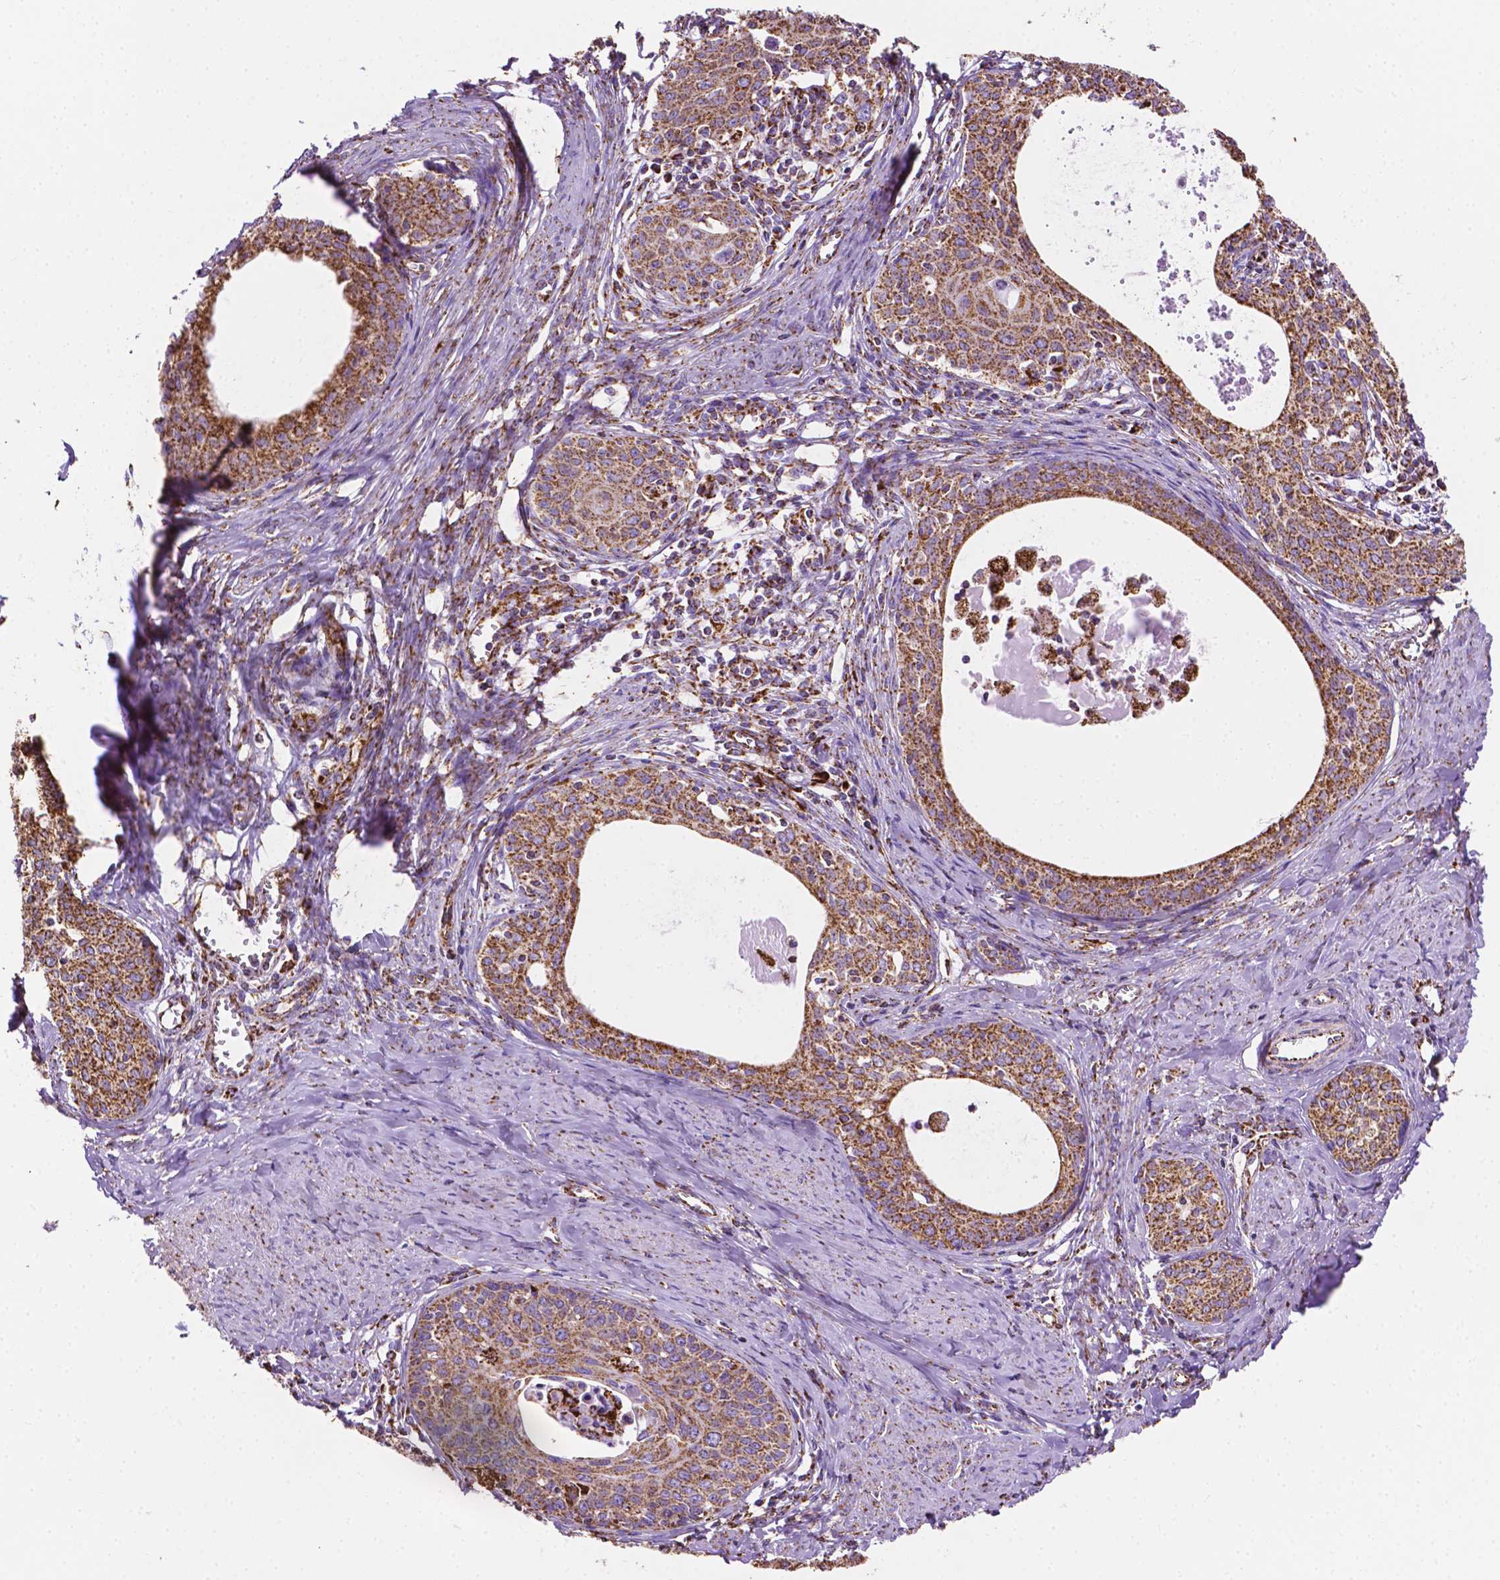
{"staining": {"intensity": "moderate", "quantity": ">75%", "location": "cytoplasmic/membranous"}, "tissue": "cervical cancer", "cell_type": "Tumor cells", "image_type": "cancer", "snomed": [{"axis": "morphology", "description": "Squamous cell carcinoma, NOS"}, {"axis": "morphology", "description": "Adenocarcinoma, NOS"}, {"axis": "topography", "description": "Cervix"}], "caption": "The photomicrograph displays staining of adenocarcinoma (cervical), revealing moderate cytoplasmic/membranous protein staining (brown color) within tumor cells.", "gene": "RMDN3", "patient": {"sex": "female", "age": 52}}